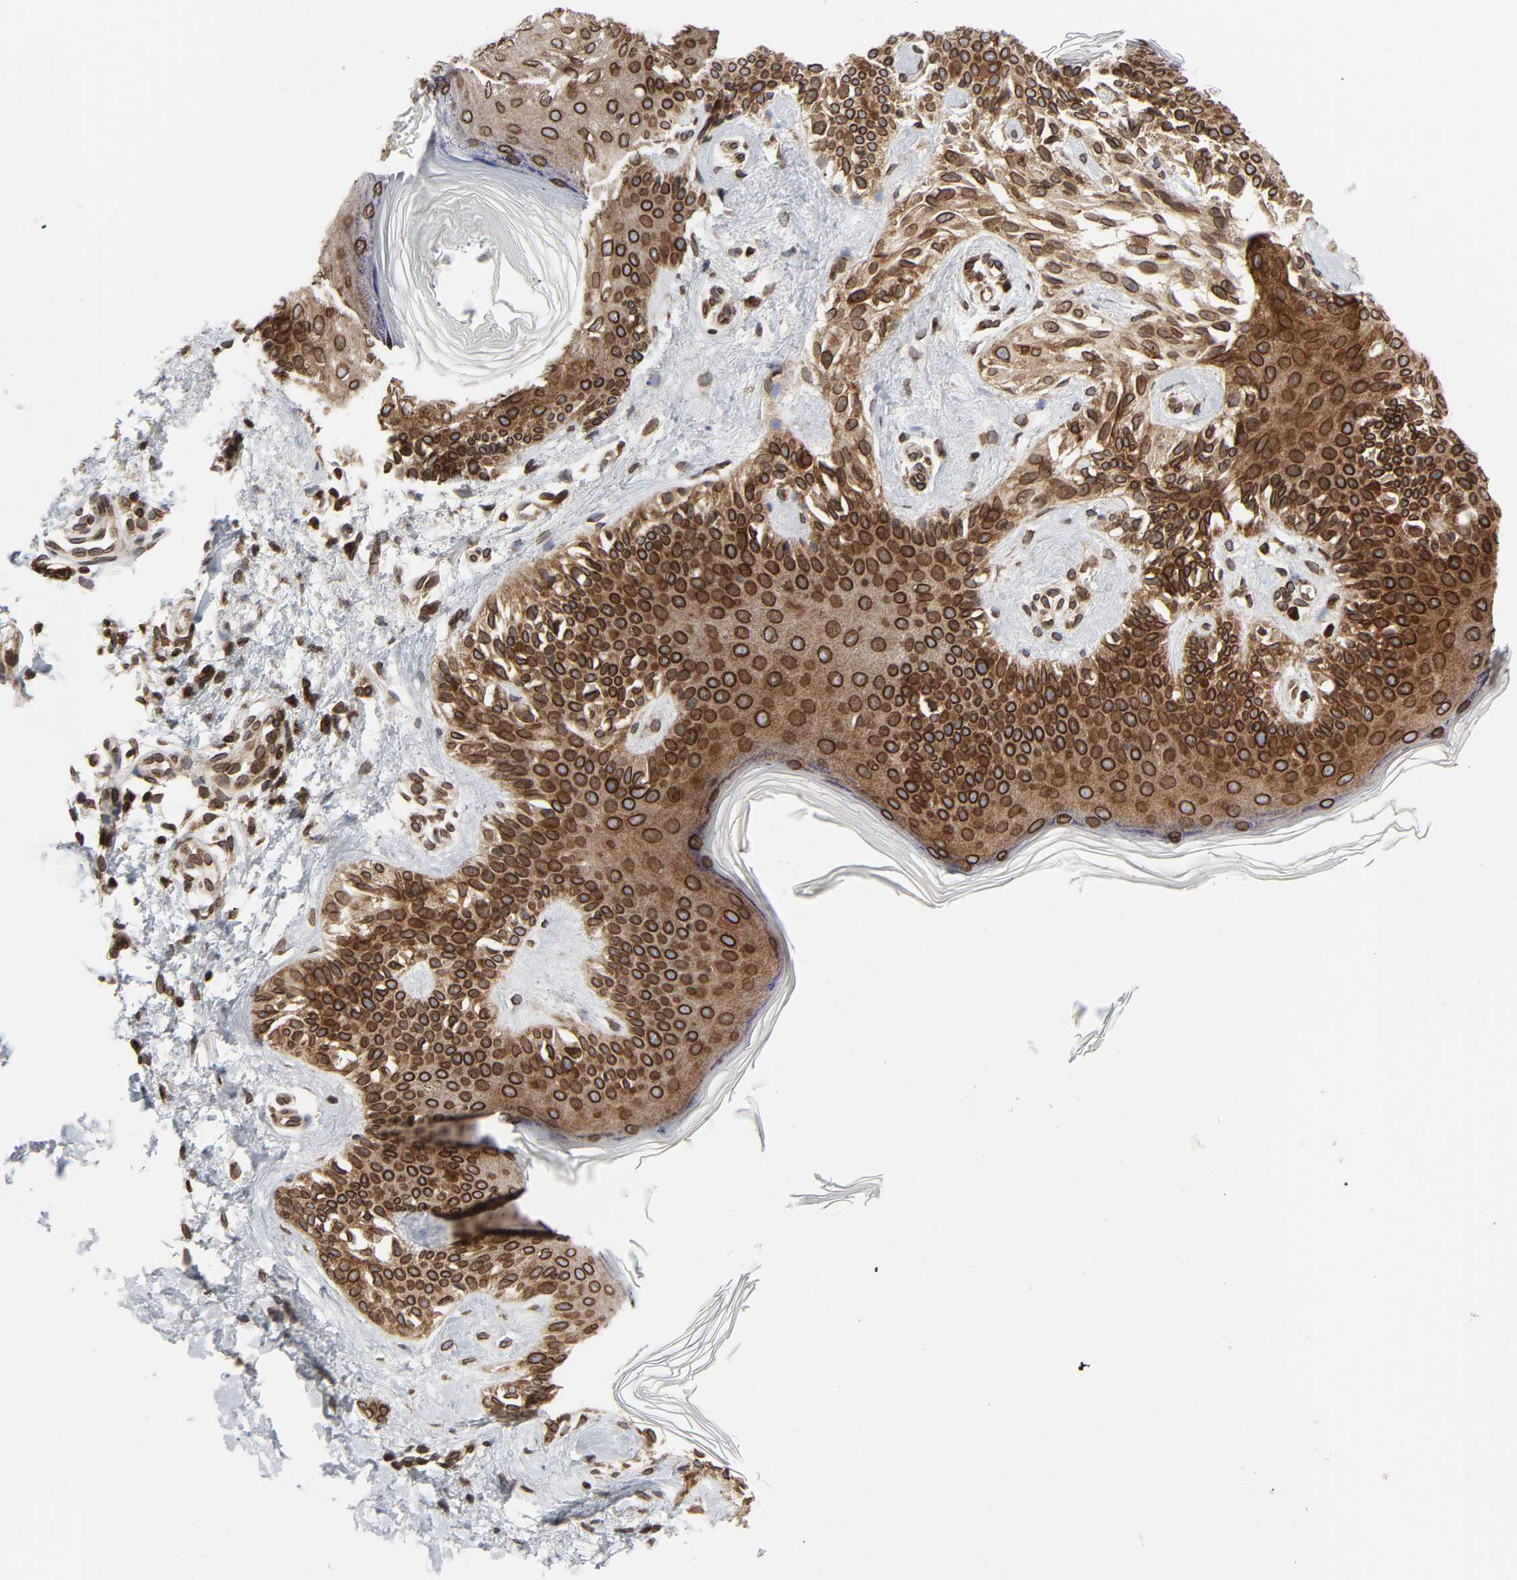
{"staining": {"intensity": "strong", "quantity": ">75%", "location": "cytoplasmic/membranous,nuclear"}, "tissue": "melanoma", "cell_type": "Tumor cells", "image_type": "cancer", "snomed": [{"axis": "morphology", "description": "Normal tissue, NOS"}, {"axis": "morphology", "description": "Malignant melanoma, NOS"}, {"axis": "topography", "description": "Skin"}], "caption": "Human malignant melanoma stained with a protein marker displays strong staining in tumor cells.", "gene": "RANGAP1", "patient": {"sex": "male", "age": 83}}